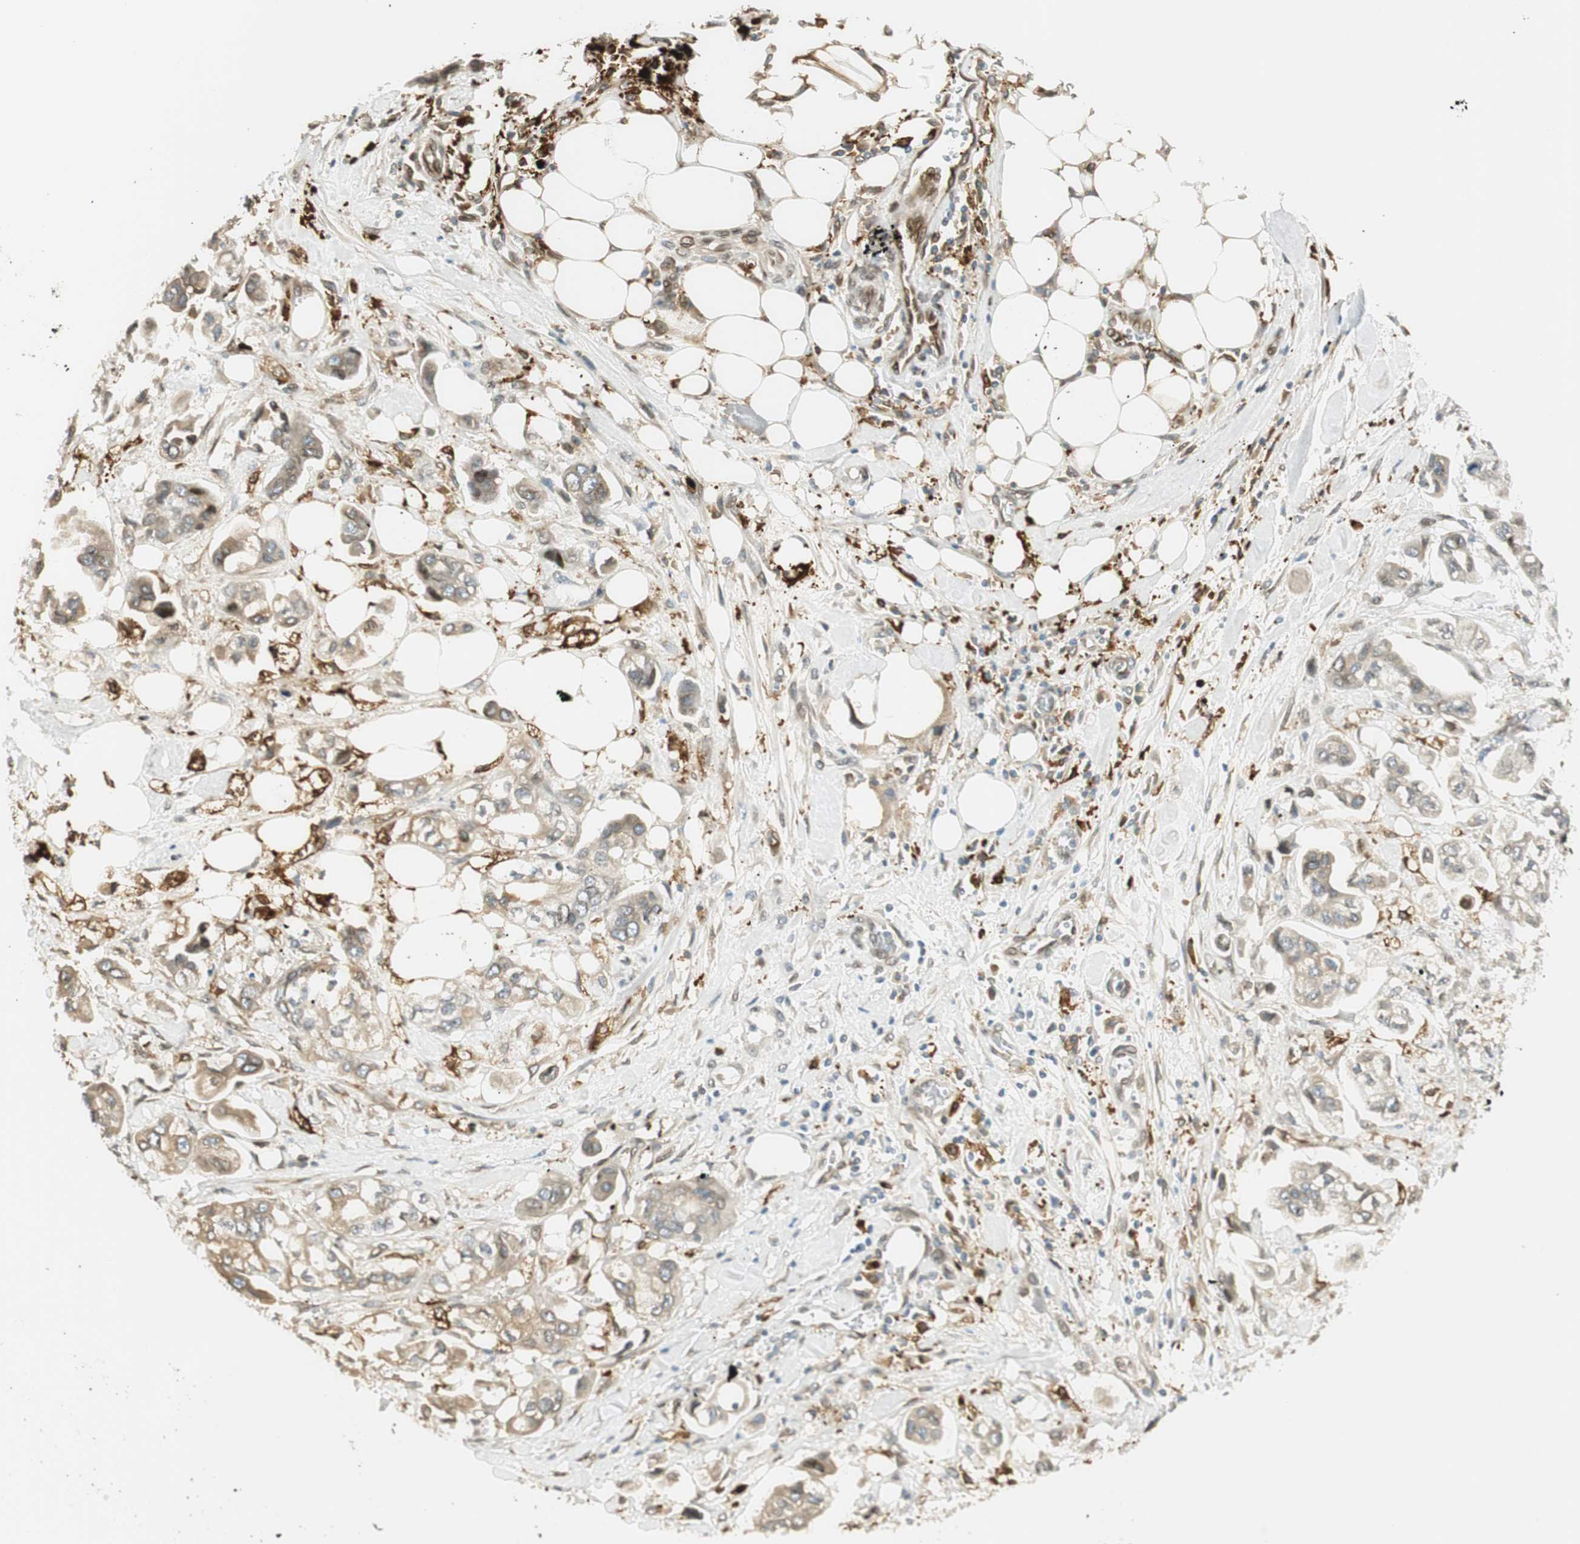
{"staining": {"intensity": "weak", "quantity": ">75%", "location": "cytoplasmic/membranous"}, "tissue": "stomach cancer", "cell_type": "Tumor cells", "image_type": "cancer", "snomed": [{"axis": "morphology", "description": "Adenocarcinoma, NOS"}, {"axis": "topography", "description": "Stomach"}], "caption": "Immunohistochemistry (IHC) histopathology image of neoplastic tissue: human stomach cancer (adenocarcinoma) stained using immunohistochemistry (IHC) shows low levels of weak protein expression localized specifically in the cytoplasmic/membranous of tumor cells, appearing as a cytoplasmic/membranous brown color.", "gene": "TMEM260", "patient": {"sex": "male", "age": 62}}